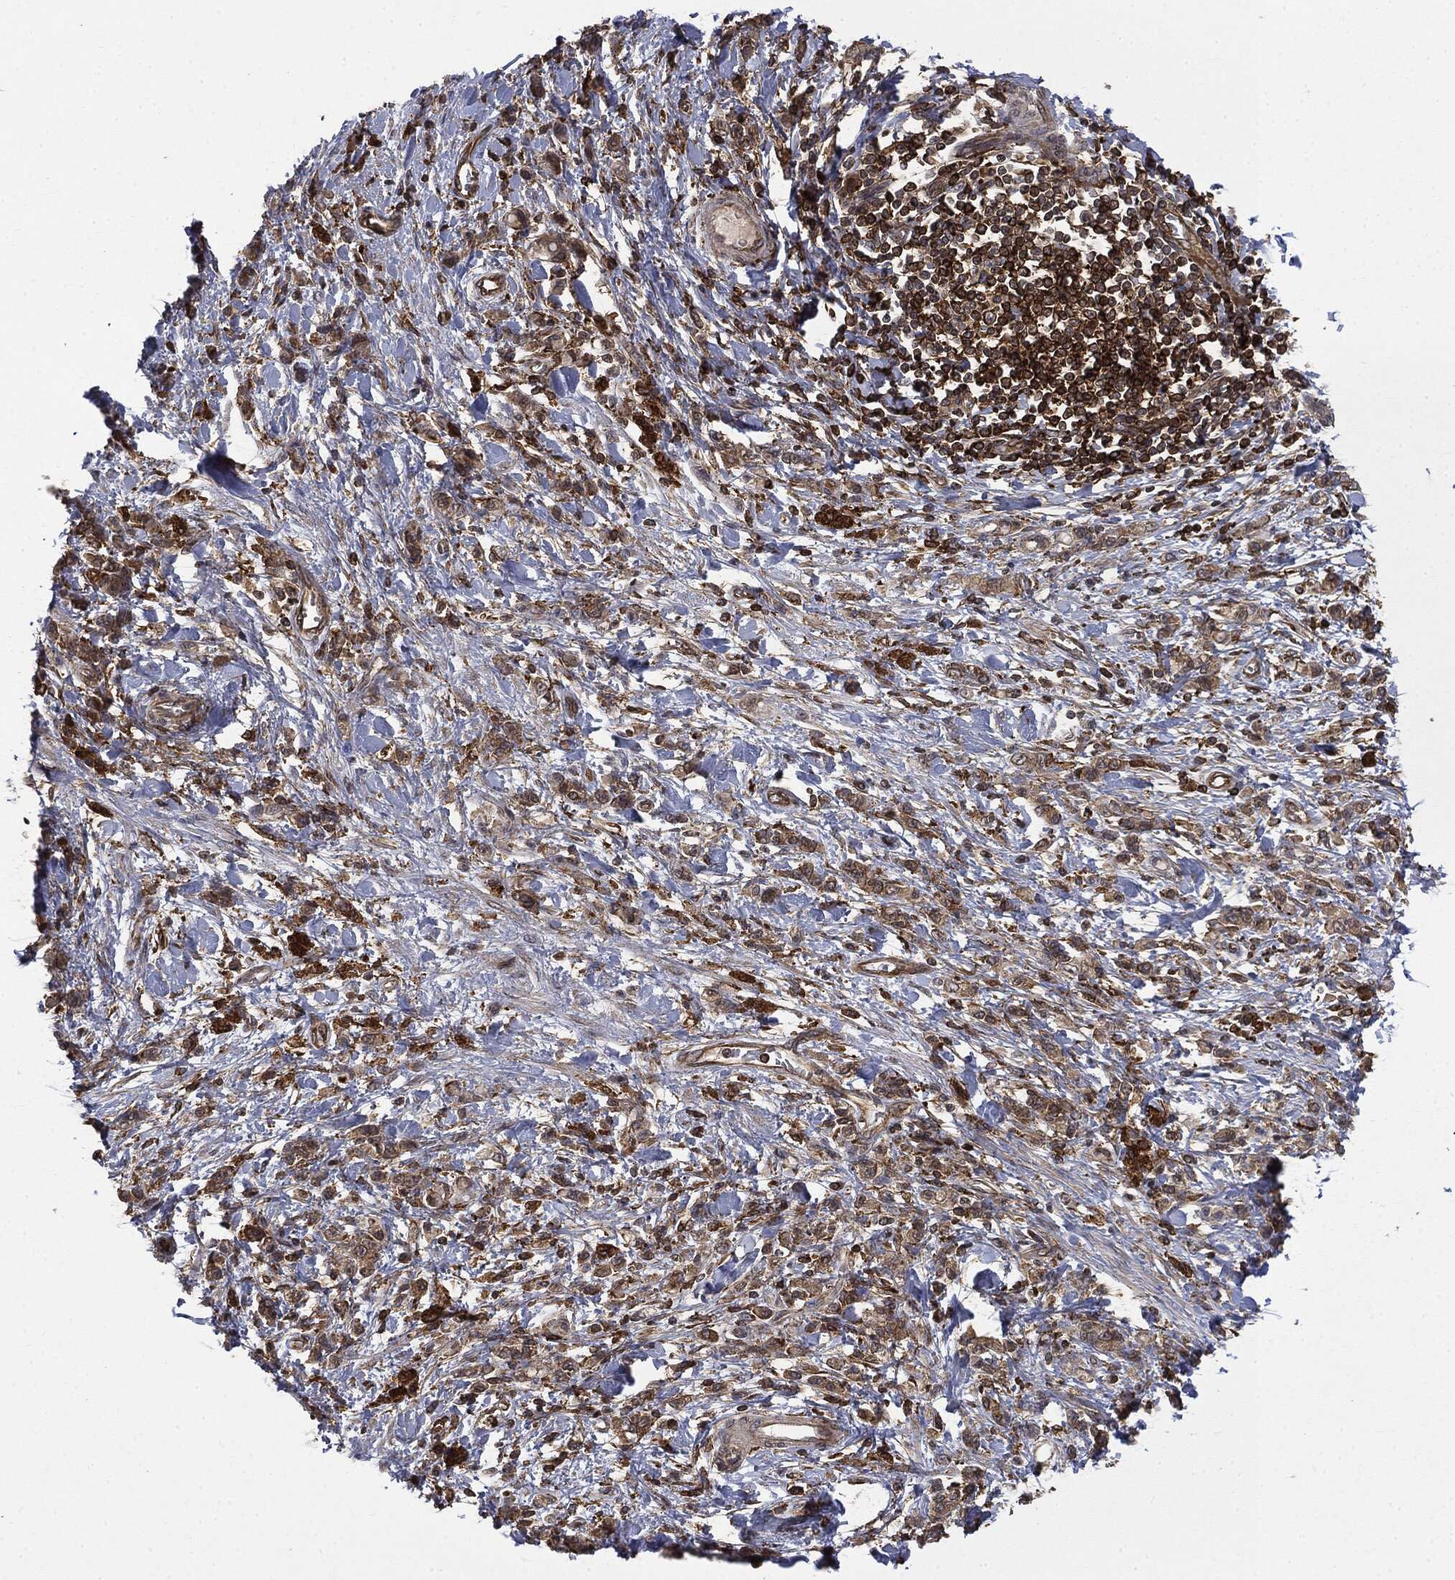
{"staining": {"intensity": "moderate", "quantity": ">75%", "location": "cytoplasmic/membranous"}, "tissue": "stomach cancer", "cell_type": "Tumor cells", "image_type": "cancer", "snomed": [{"axis": "morphology", "description": "Adenocarcinoma, NOS"}, {"axis": "topography", "description": "Stomach"}], "caption": "Adenocarcinoma (stomach) stained with DAB immunohistochemistry (IHC) reveals medium levels of moderate cytoplasmic/membranous expression in about >75% of tumor cells. (Stains: DAB in brown, nuclei in blue, Microscopy: brightfield microscopy at high magnification).", "gene": "SNX5", "patient": {"sex": "male", "age": 77}}